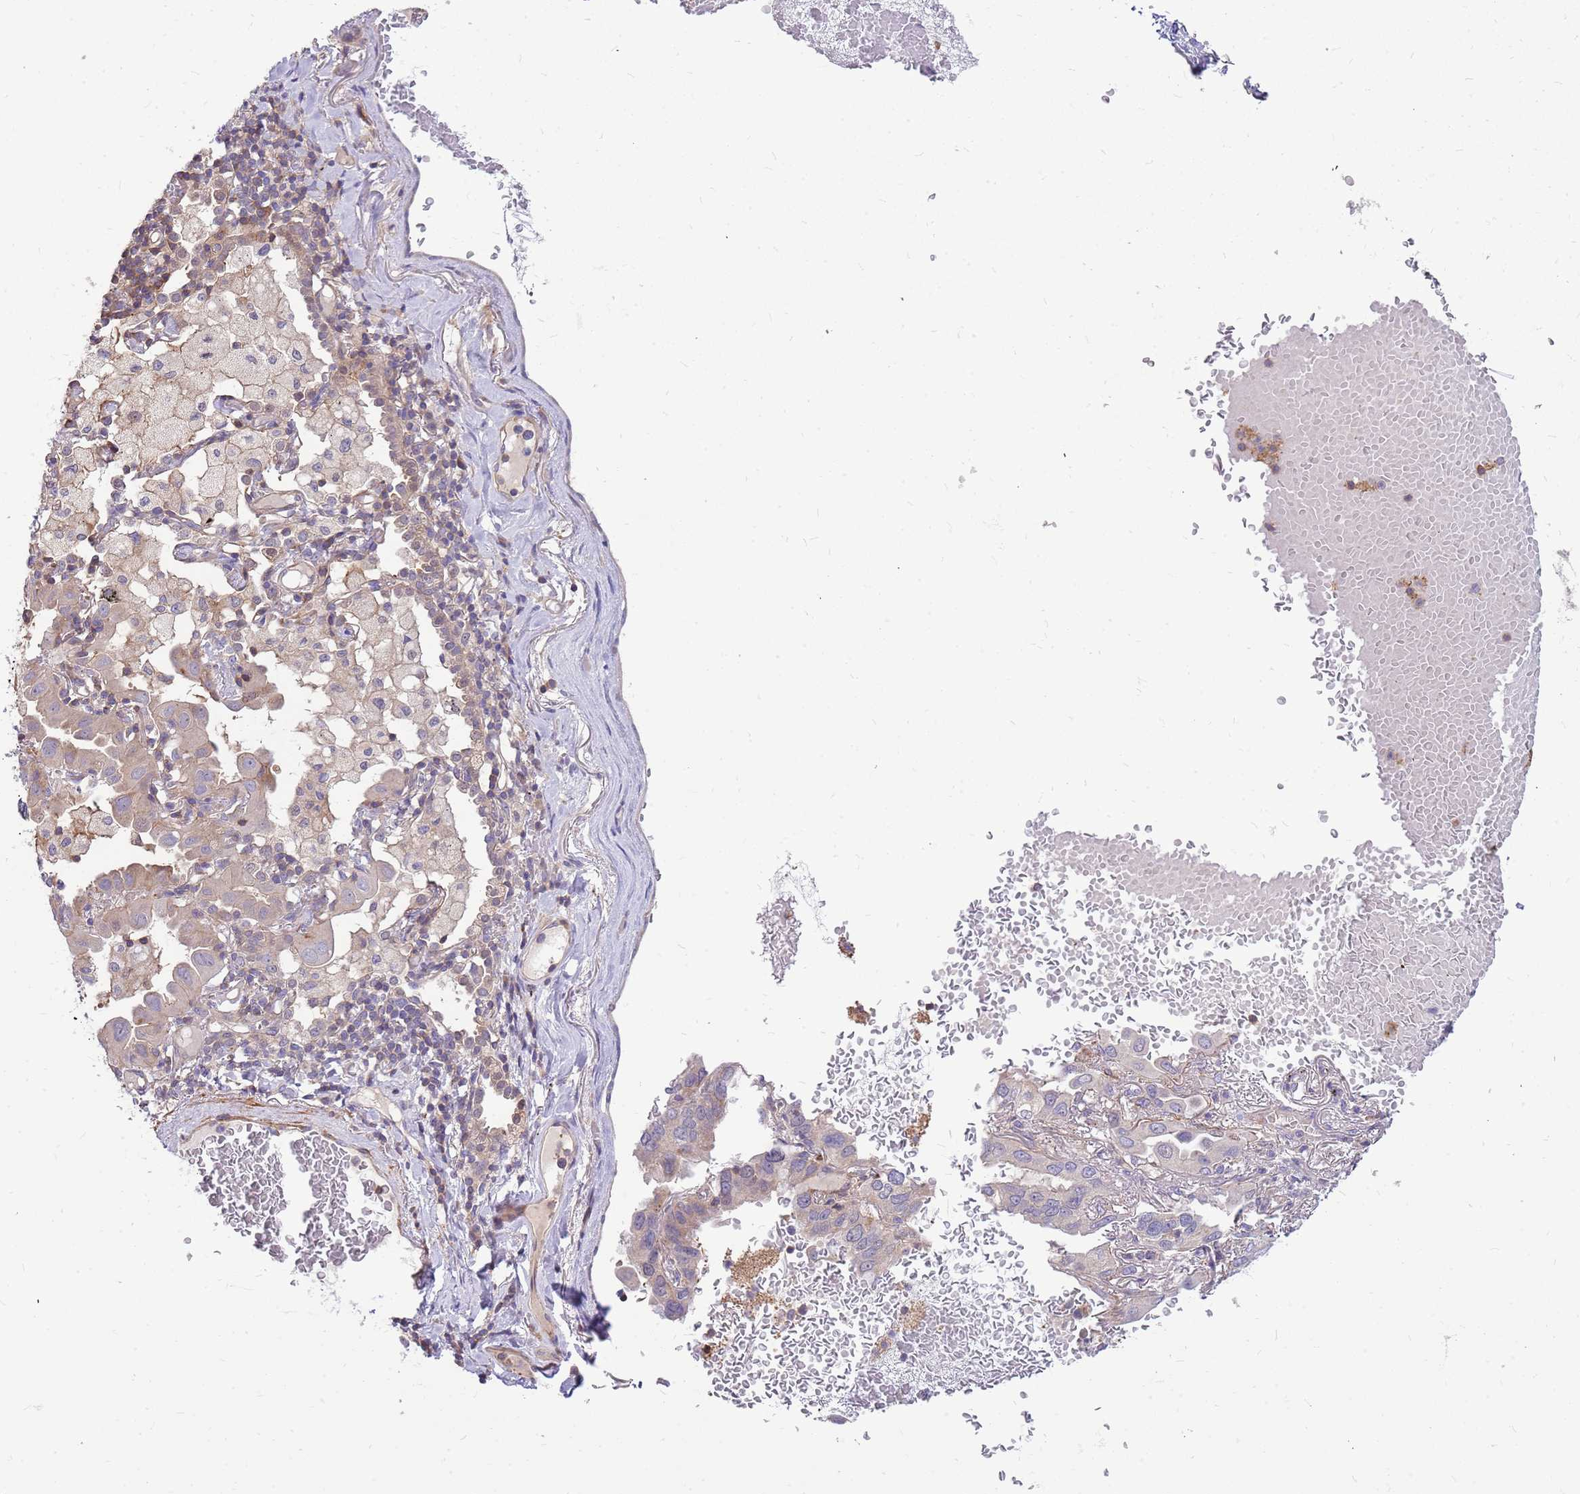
{"staining": {"intensity": "weak", "quantity": "<25%", "location": "cytoplasmic/membranous"}, "tissue": "lung cancer", "cell_type": "Tumor cells", "image_type": "cancer", "snomed": [{"axis": "morphology", "description": "Adenocarcinoma, NOS"}, {"axis": "topography", "description": "Lung"}], "caption": "Immunohistochemistry of lung cancer (adenocarcinoma) displays no expression in tumor cells.", "gene": "MVD", "patient": {"sex": "male", "age": 64}}